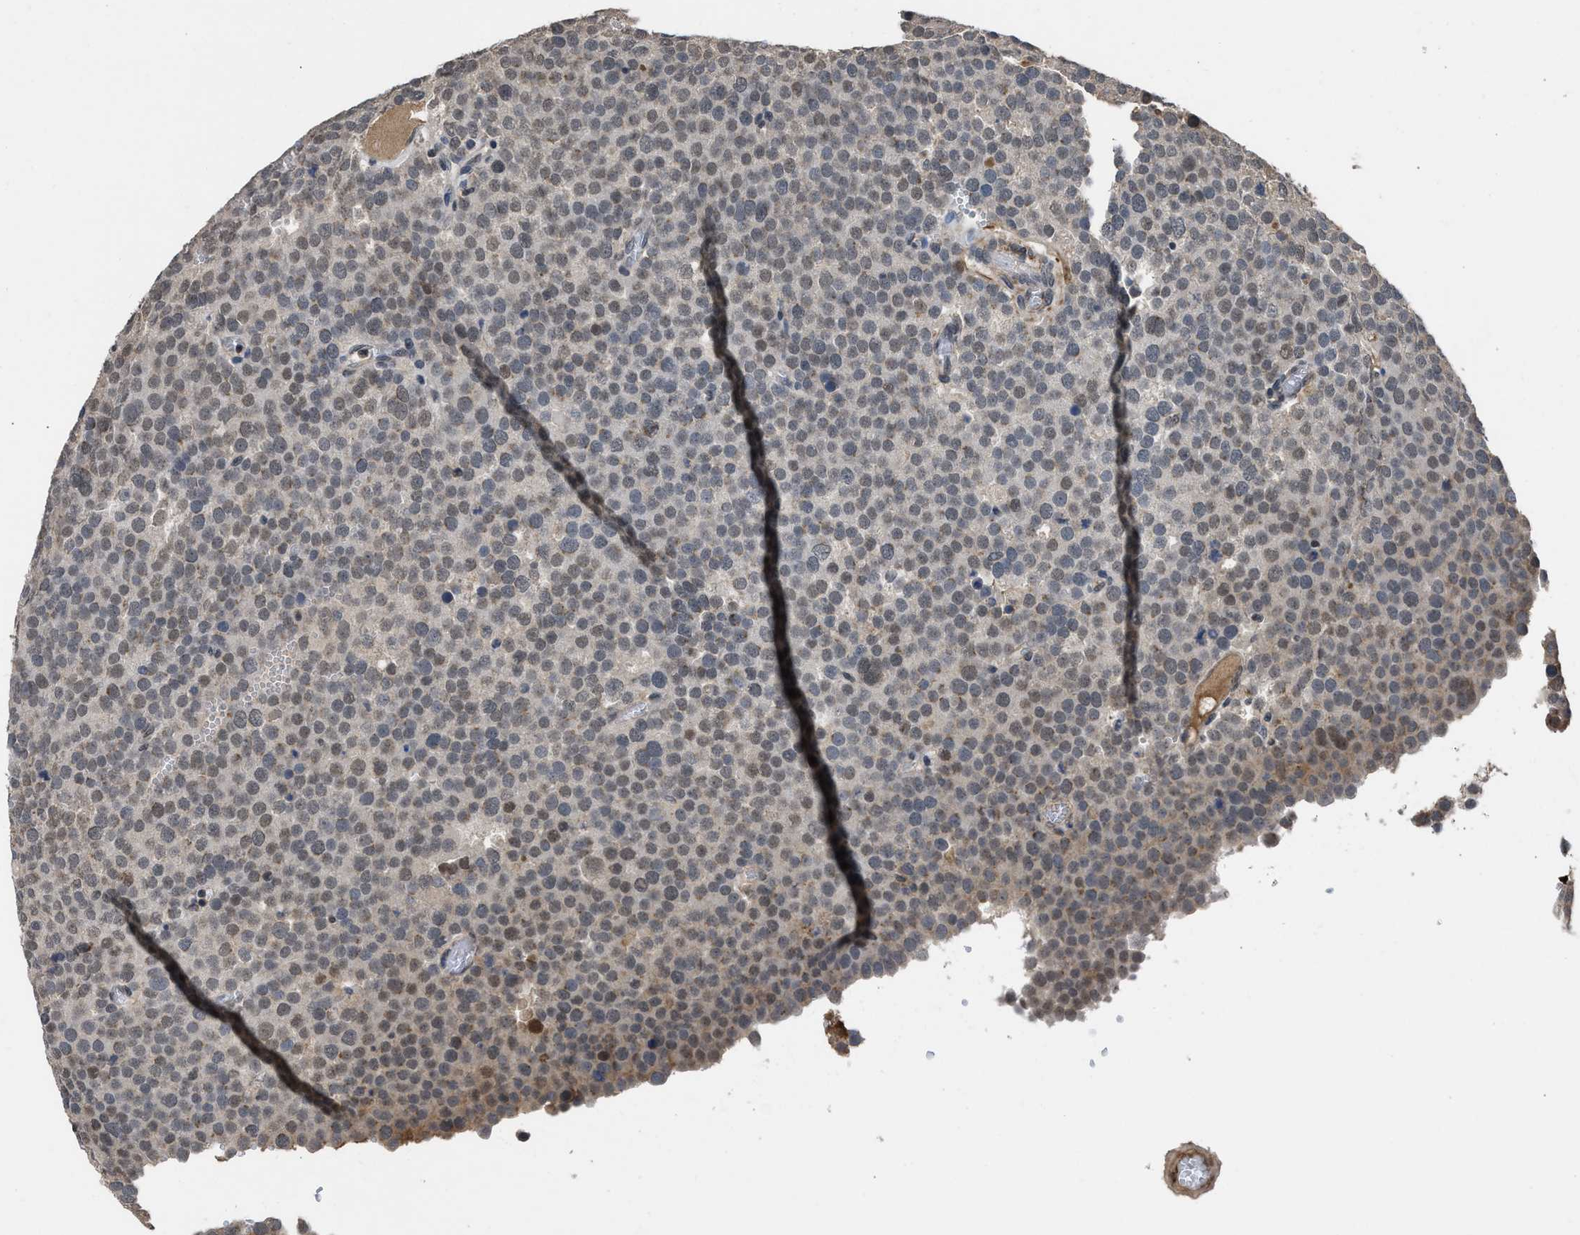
{"staining": {"intensity": "moderate", "quantity": "25%-75%", "location": "nuclear"}, "tissue": "testis cancer", "cell_type": "Tumor cells", "image_type": "cancer", "snomed": [{"axis": "morphology", "description": "Normal tissue, NOS"}, {"axis": "morphology", "description": "Seminoma, NOS"}, {"axis": "topography", "description": "Testis"}], "caption": "Immunohistochemical staining of testis seminoma exhibits medium levels of moderate nuclear protein staining in approximately 25%-75% of tumor cells.", "gene": "TERF2IP", "patient": {"sex": "male", "age": 71}}